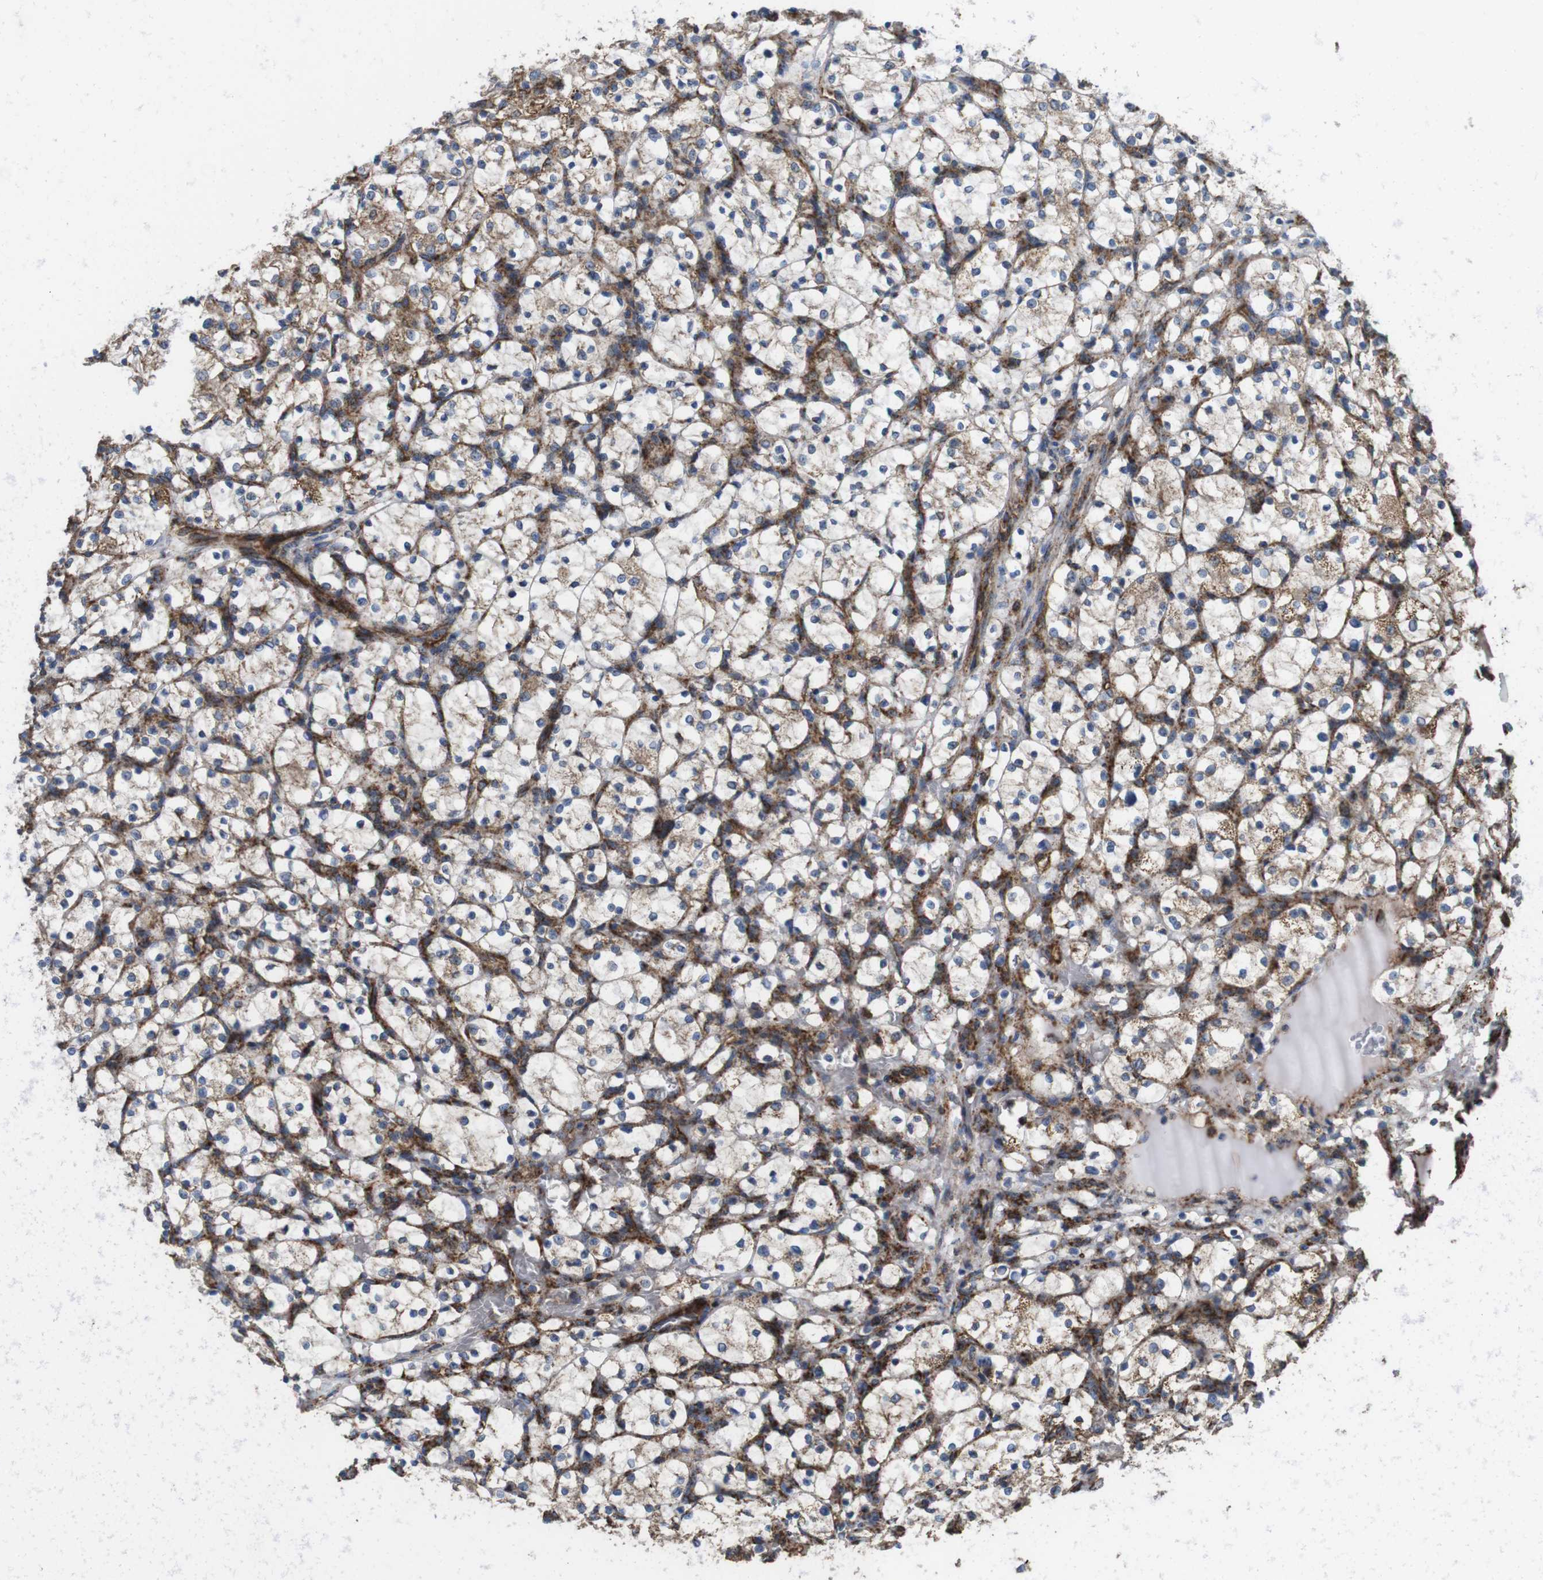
{"staining": {"intensity": "weak", "quantity": "25%-75%", "location": "cytoplasmic/membranous"}, "tissue": "renal cancer", "cell_type": "Tumor cells", "image_type": "cancer", "snomed": [{"axis": "morphology", "description": "Adenocarcinoma, NOS"}, {"axis": "topography", "description": "Kidney"}], "caption": "Protein expression by immunohistochemistry (IHC) demonstrates weak cytoplasmic/membranous staining in about 25%-75% of tumor cells in adenocarcinoma (renal). (brown staining indicates protein expression, while blue staining denotes nuclei).", "gene": "HK1", "patient": {"sex": "female", "age": 69}}